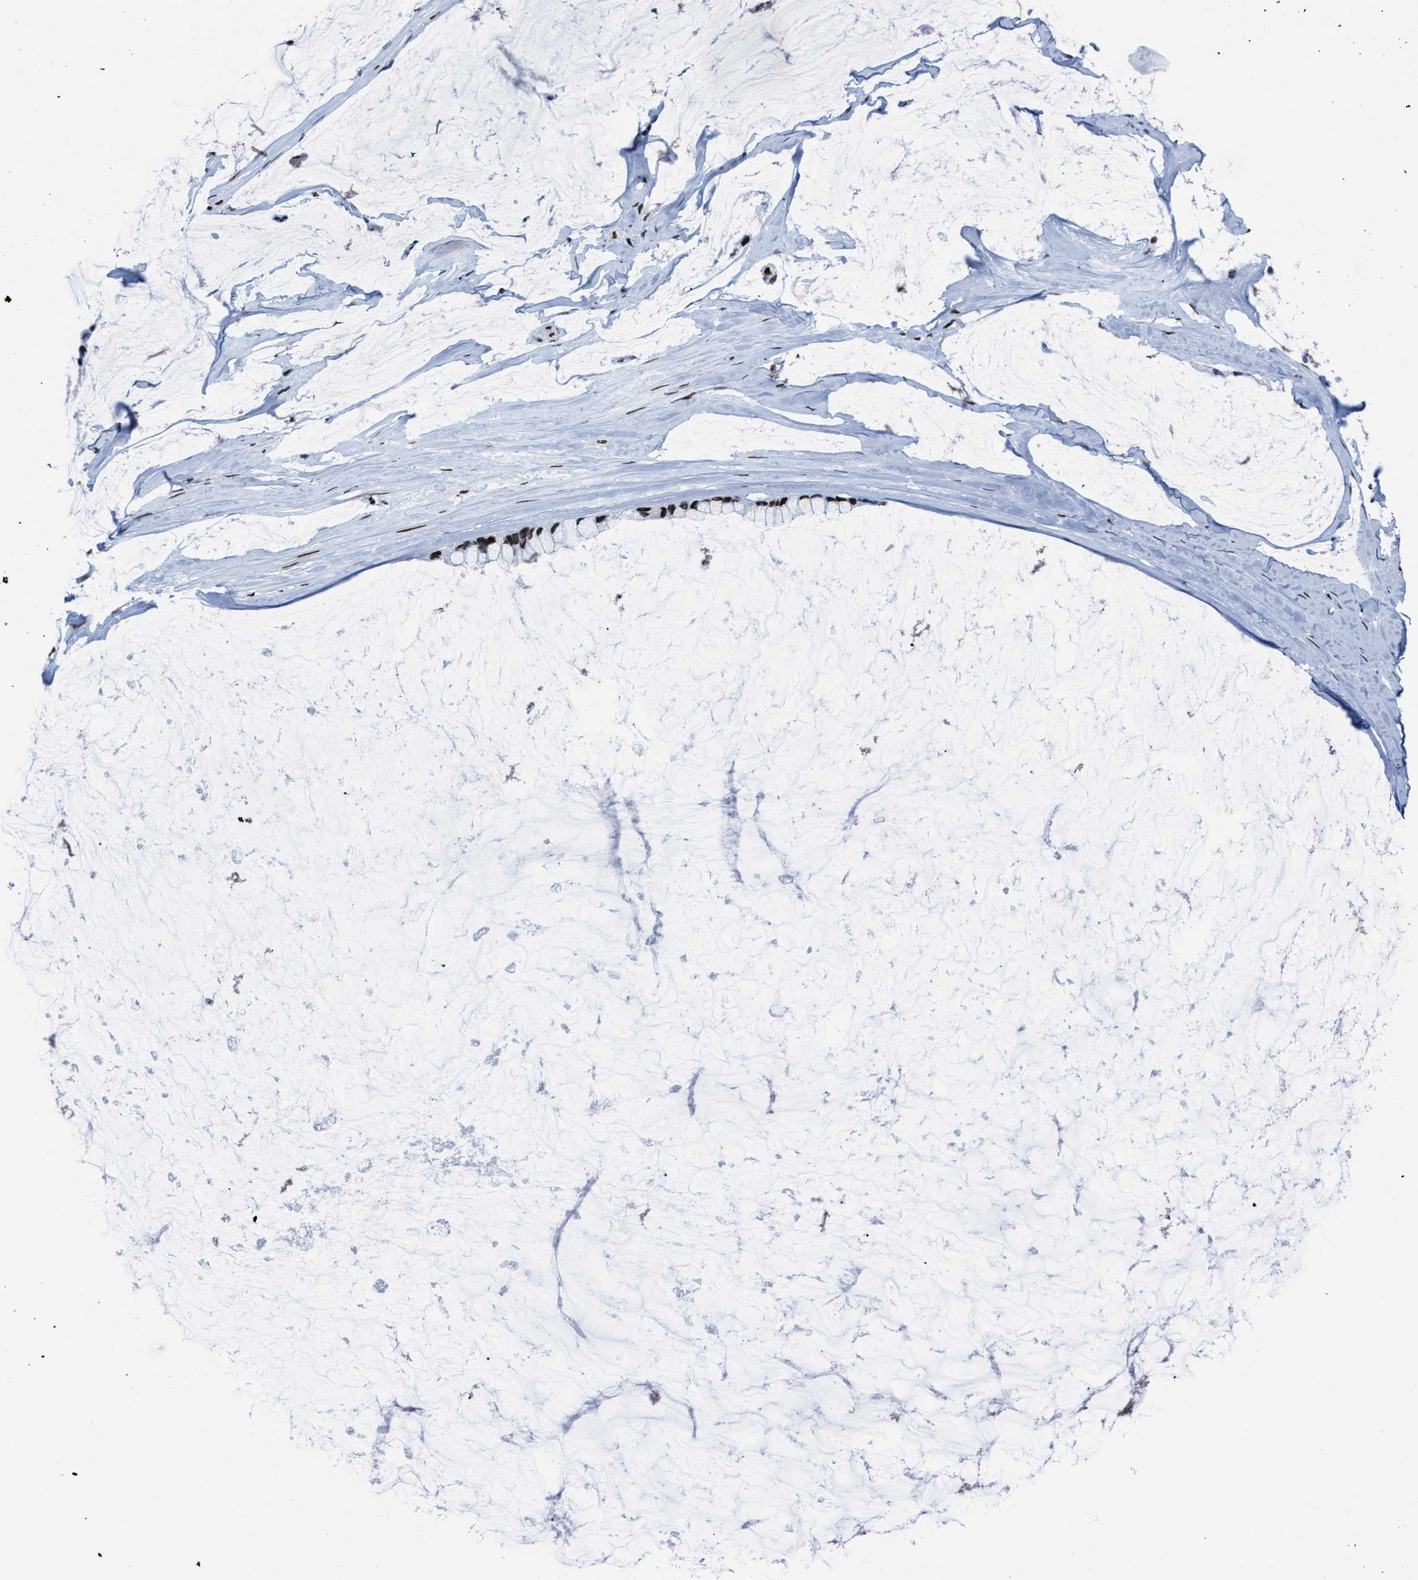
{"staining": {"intensity": "moderate", "quantity": ">75%", "location": "nuclear"}, "tissue": "ovarian cancer", "cell_type": "Tumor cells", "image_type": "cancer", "snomed": [{"axis": "morphology", "description": "Cystadenocarcinoma, mucinous, NOS"}, {"axis": "topography", "description": "Ovary"}], "caption": "Immunohistochemistry (IHC) micrograph of neoplastic tissue: human ovarian cancer (mucinous cystadenocarcinoma) stained using IHC displays medium levels of moderate protein expression localized specifically in the nuclear of tumor cells, appearing as a nuclear brown color.", "gene": "SMARCC2", "patient": {"sex": "female", "age": 39}}